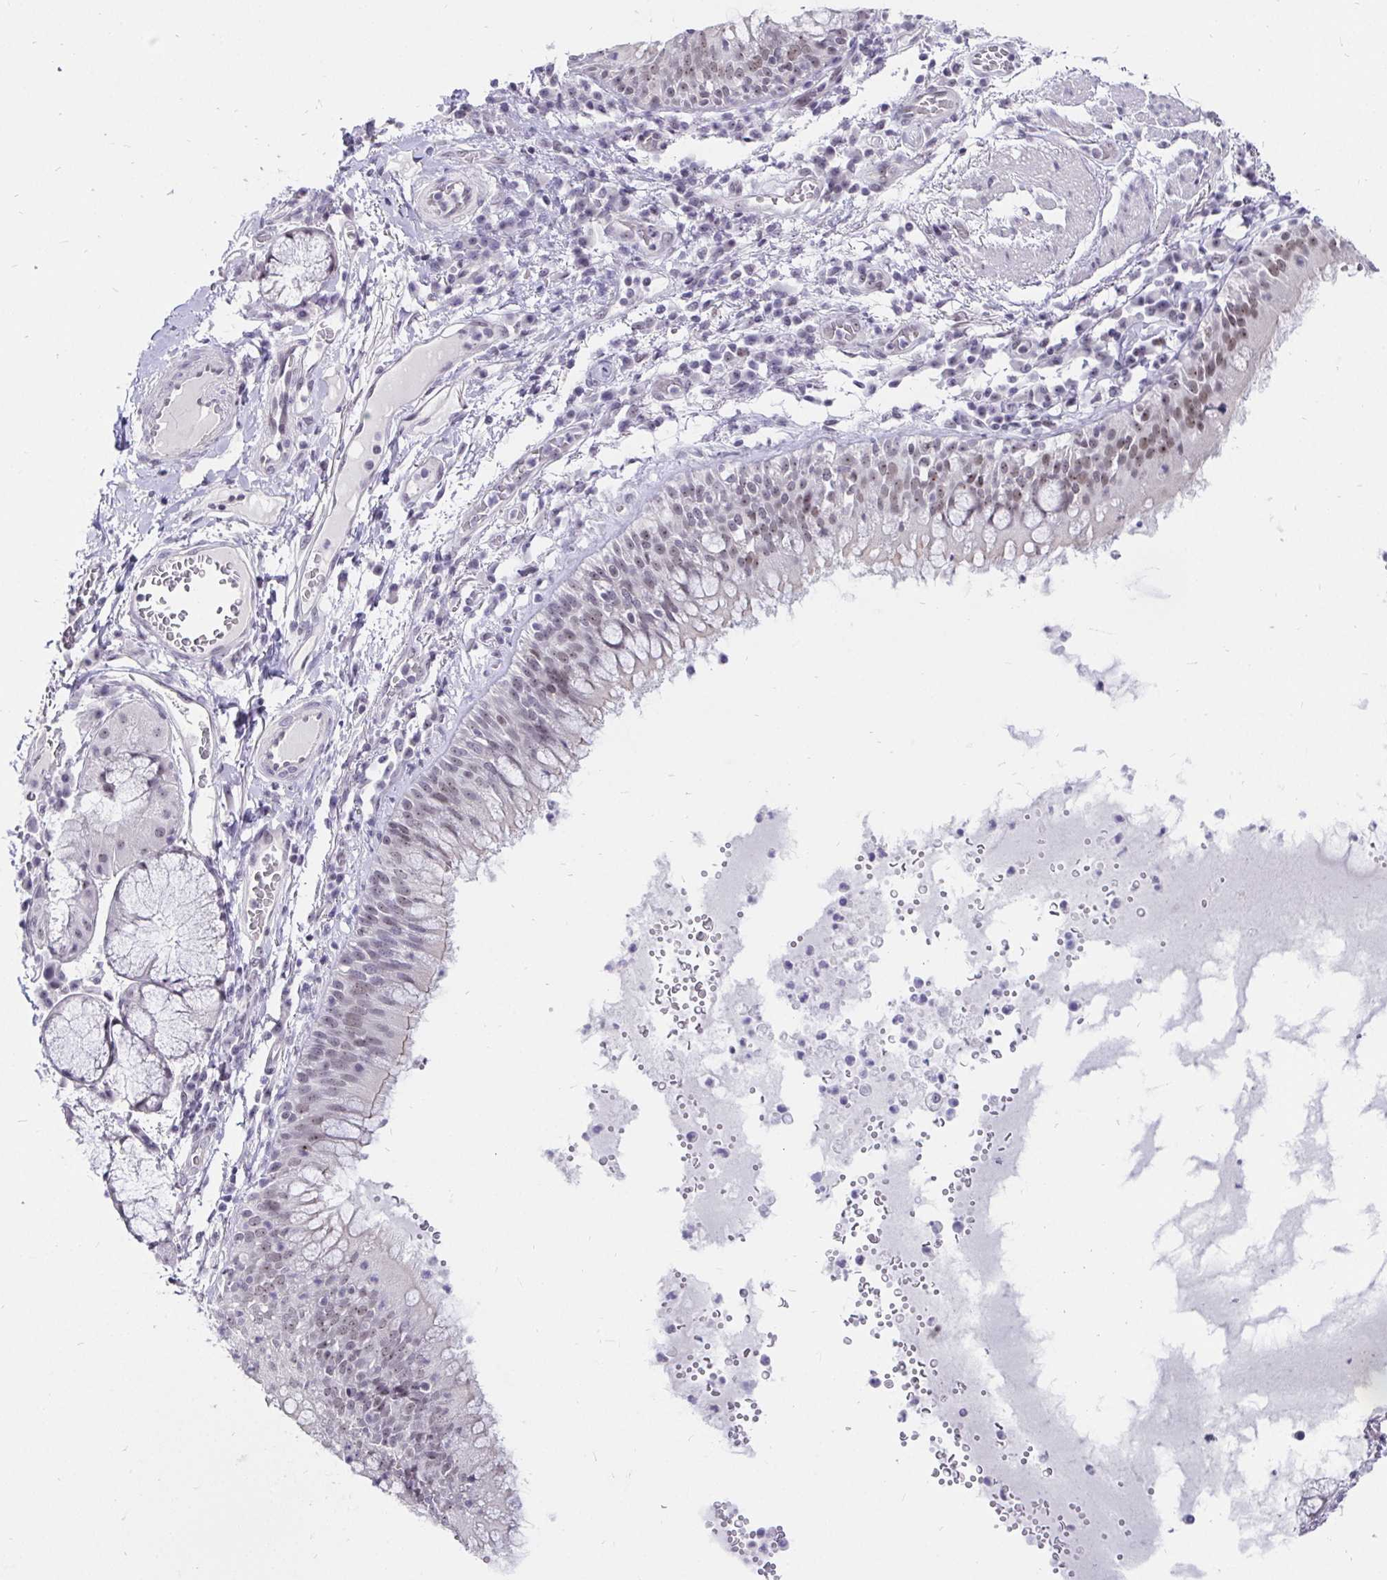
{"staining": {"intensity": "weak", "quantity": "25%-75%", "location": "nuclear"}, "tissue": "bronchus", "cell_type": "Respiratory epithelial cells", "image_type": "normal", "snomed": [{"axis": "morphology", "description": "Normal tissue, NOS"}, {"axis": "topography", "description": "Cartilage tissue"}, {"axis": "topography", "description": "Bronchus"}], "caption": "Immunohistochemical staining of unremarkable bronchus exhibits 25%-75% levels of weak nuclear protein staining in about 25%-75% of respiratory epithelial cells.", "gene": "ZNF860", "patient": {"sex": "male", "age": 56}}